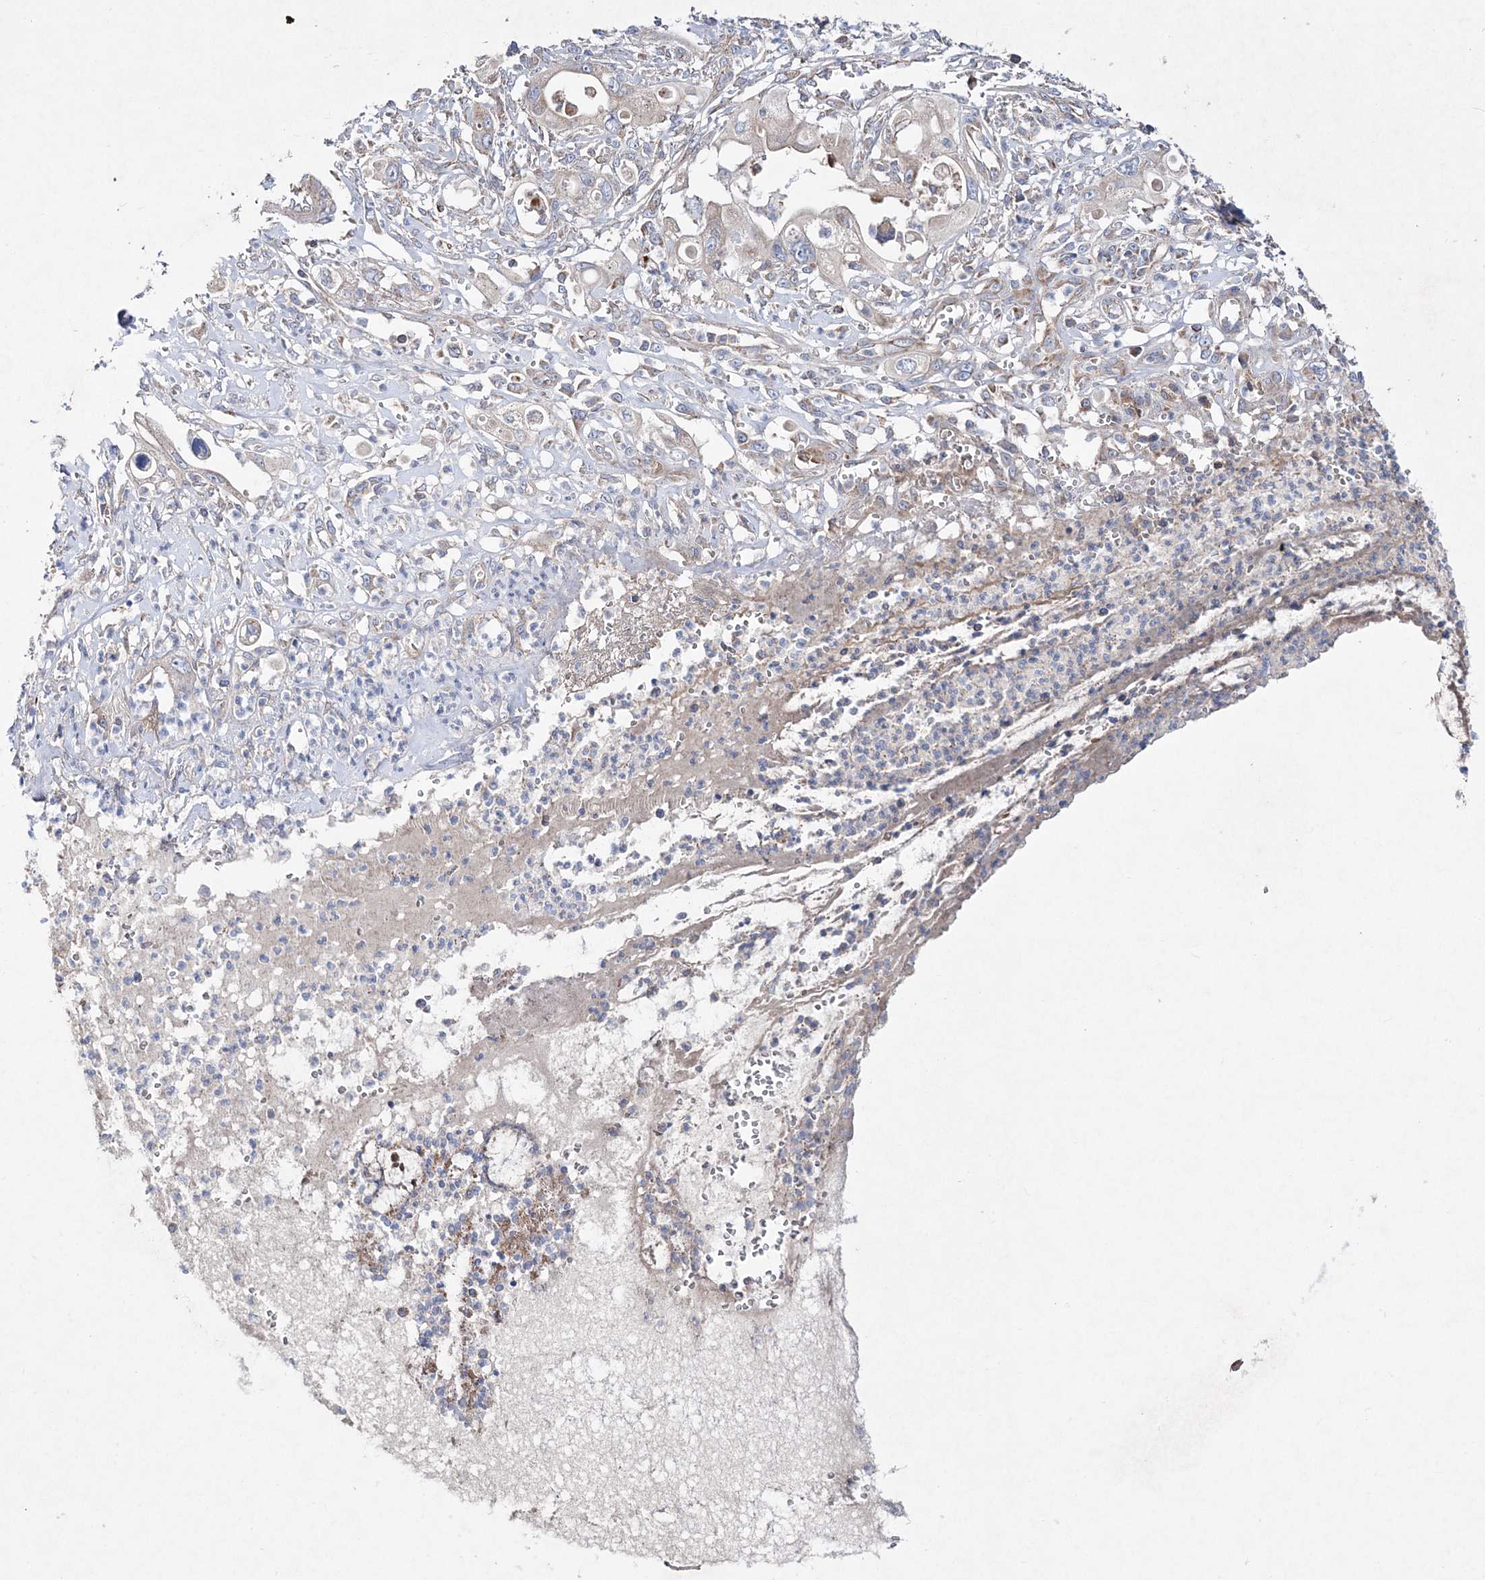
{"staining": {"intensity": "weak", "quantity": "25%-75%", "location": "cytoplasmic/membranous"}, "tissue": "pancreatic cancer", "cell_type": "Tumor cells", "image_type": "cancer", "snomed": [{"axis": "morphology", "description": "Adenocarcinoma, NOS"}, {"axis": "topography", "description": "Pancreas"}], "caption": "Protein staining shows weak cytoplasmic/membranous positivity in approximately 25%-75% of tumor cells in adenocarcinoma (pancreatic). The staining is performed using DAB (3,3'-diaminobenzidine) brown chromogen to label protein expression. The nuclei are counter-stained blue using hematoxylin.", "gene": "NGLY1", "patient": {"sex": "male", "age": 68}}